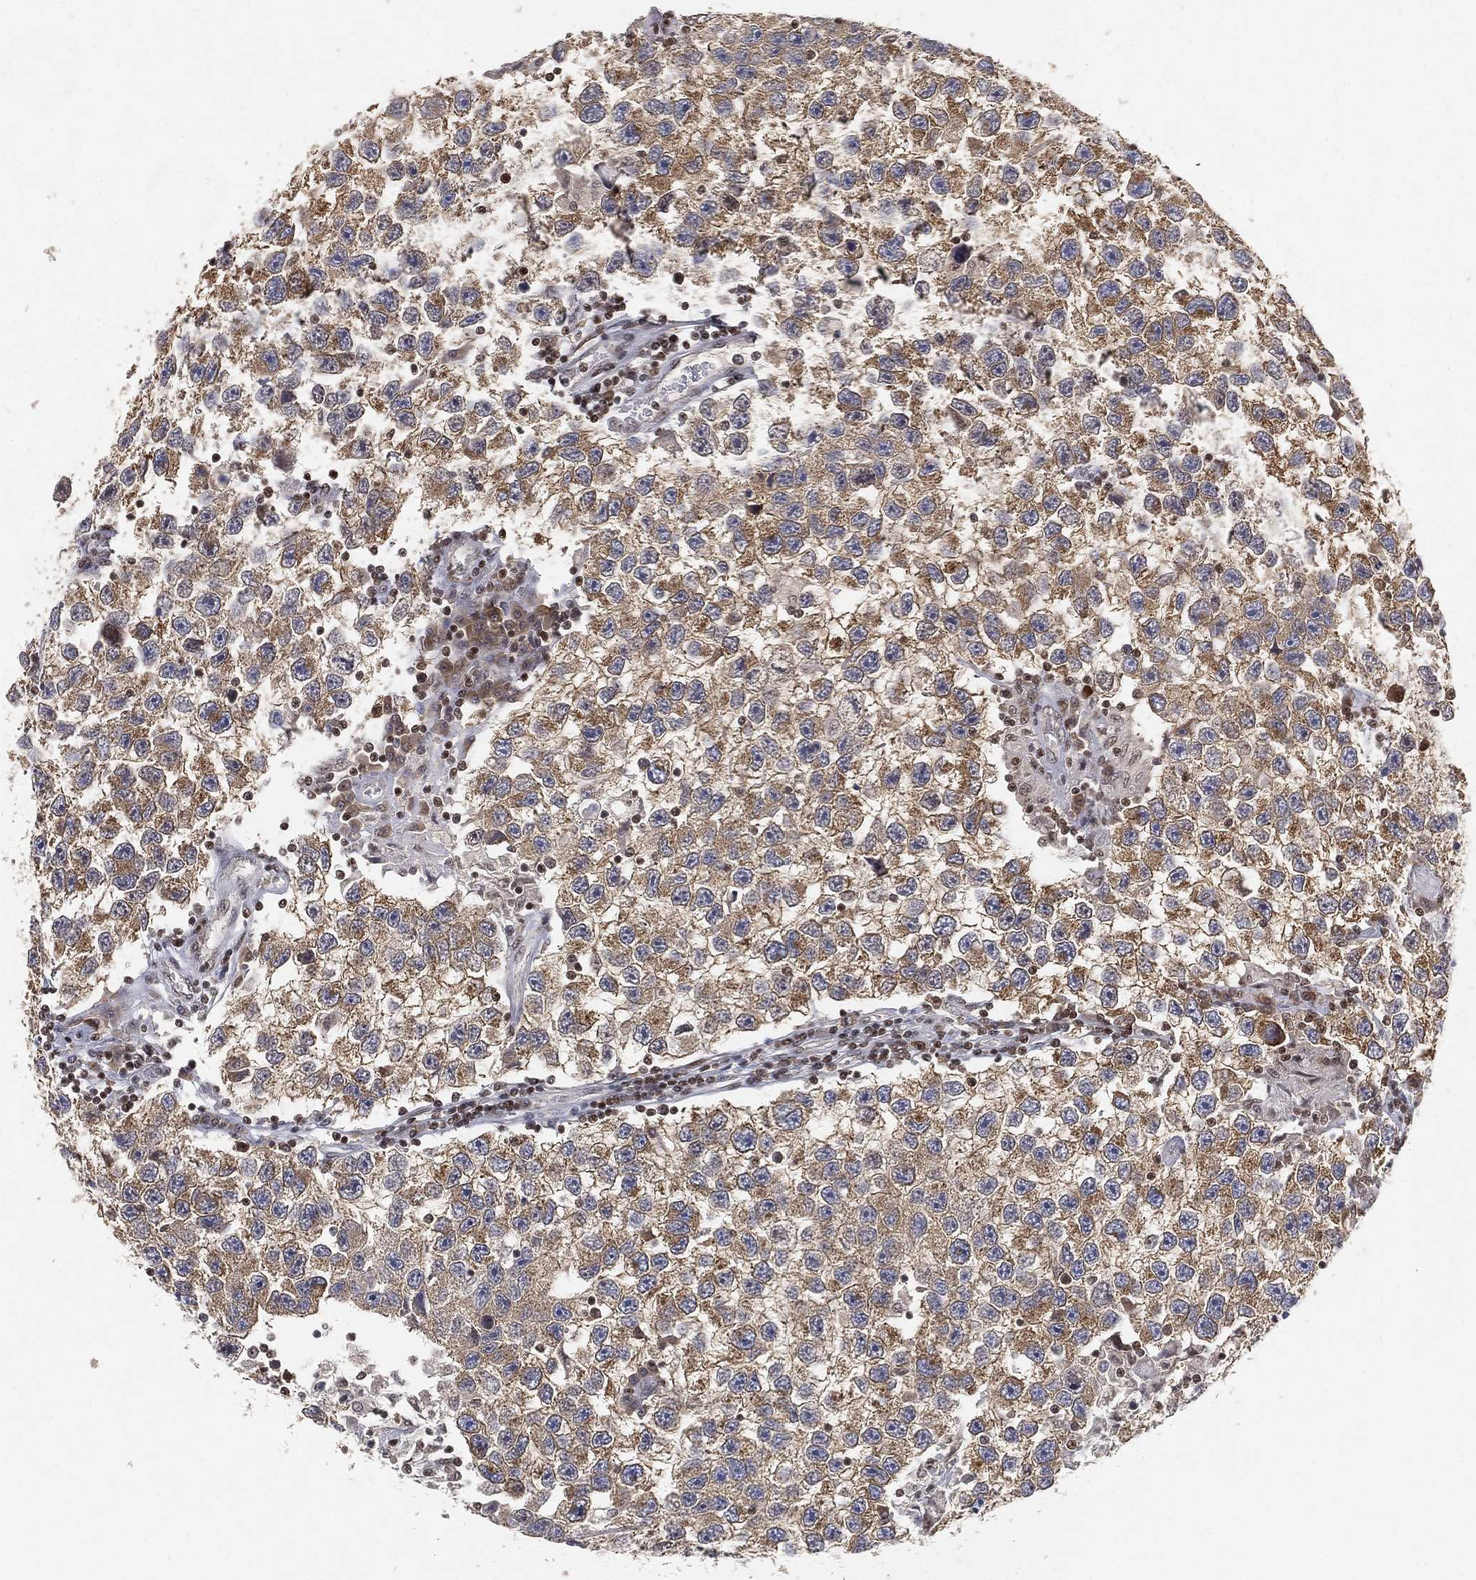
{"staining": {"intensity": "moderate", "quantity": "25%-75%", "location": "cytoplasmic/membranous"}, "tissue": "testis cancer", "cell_type": "Tumor cells", "image_type": "cancer", "snomed": [{"axis": "morphology", "description": "Seminoma, NOS"}, {"axis": "topography", "description": "Testis"}], "caption": "Immunohistochemistry staining of seminoma (testis), which demonstrates medium levels of moderate cytoplasmic/membranous positivity in about 25%-75% of tumor cells indicating moderate cytoplasmic/membranous protein staining. The staining was performed using DAB (3,3'-diaminobenzidine) (brown) for protein detection and nuclei were counterstained in hematoxylin (blue).", "gene": "CRTC3", "patient": {"sex": "male", "age": 26}}